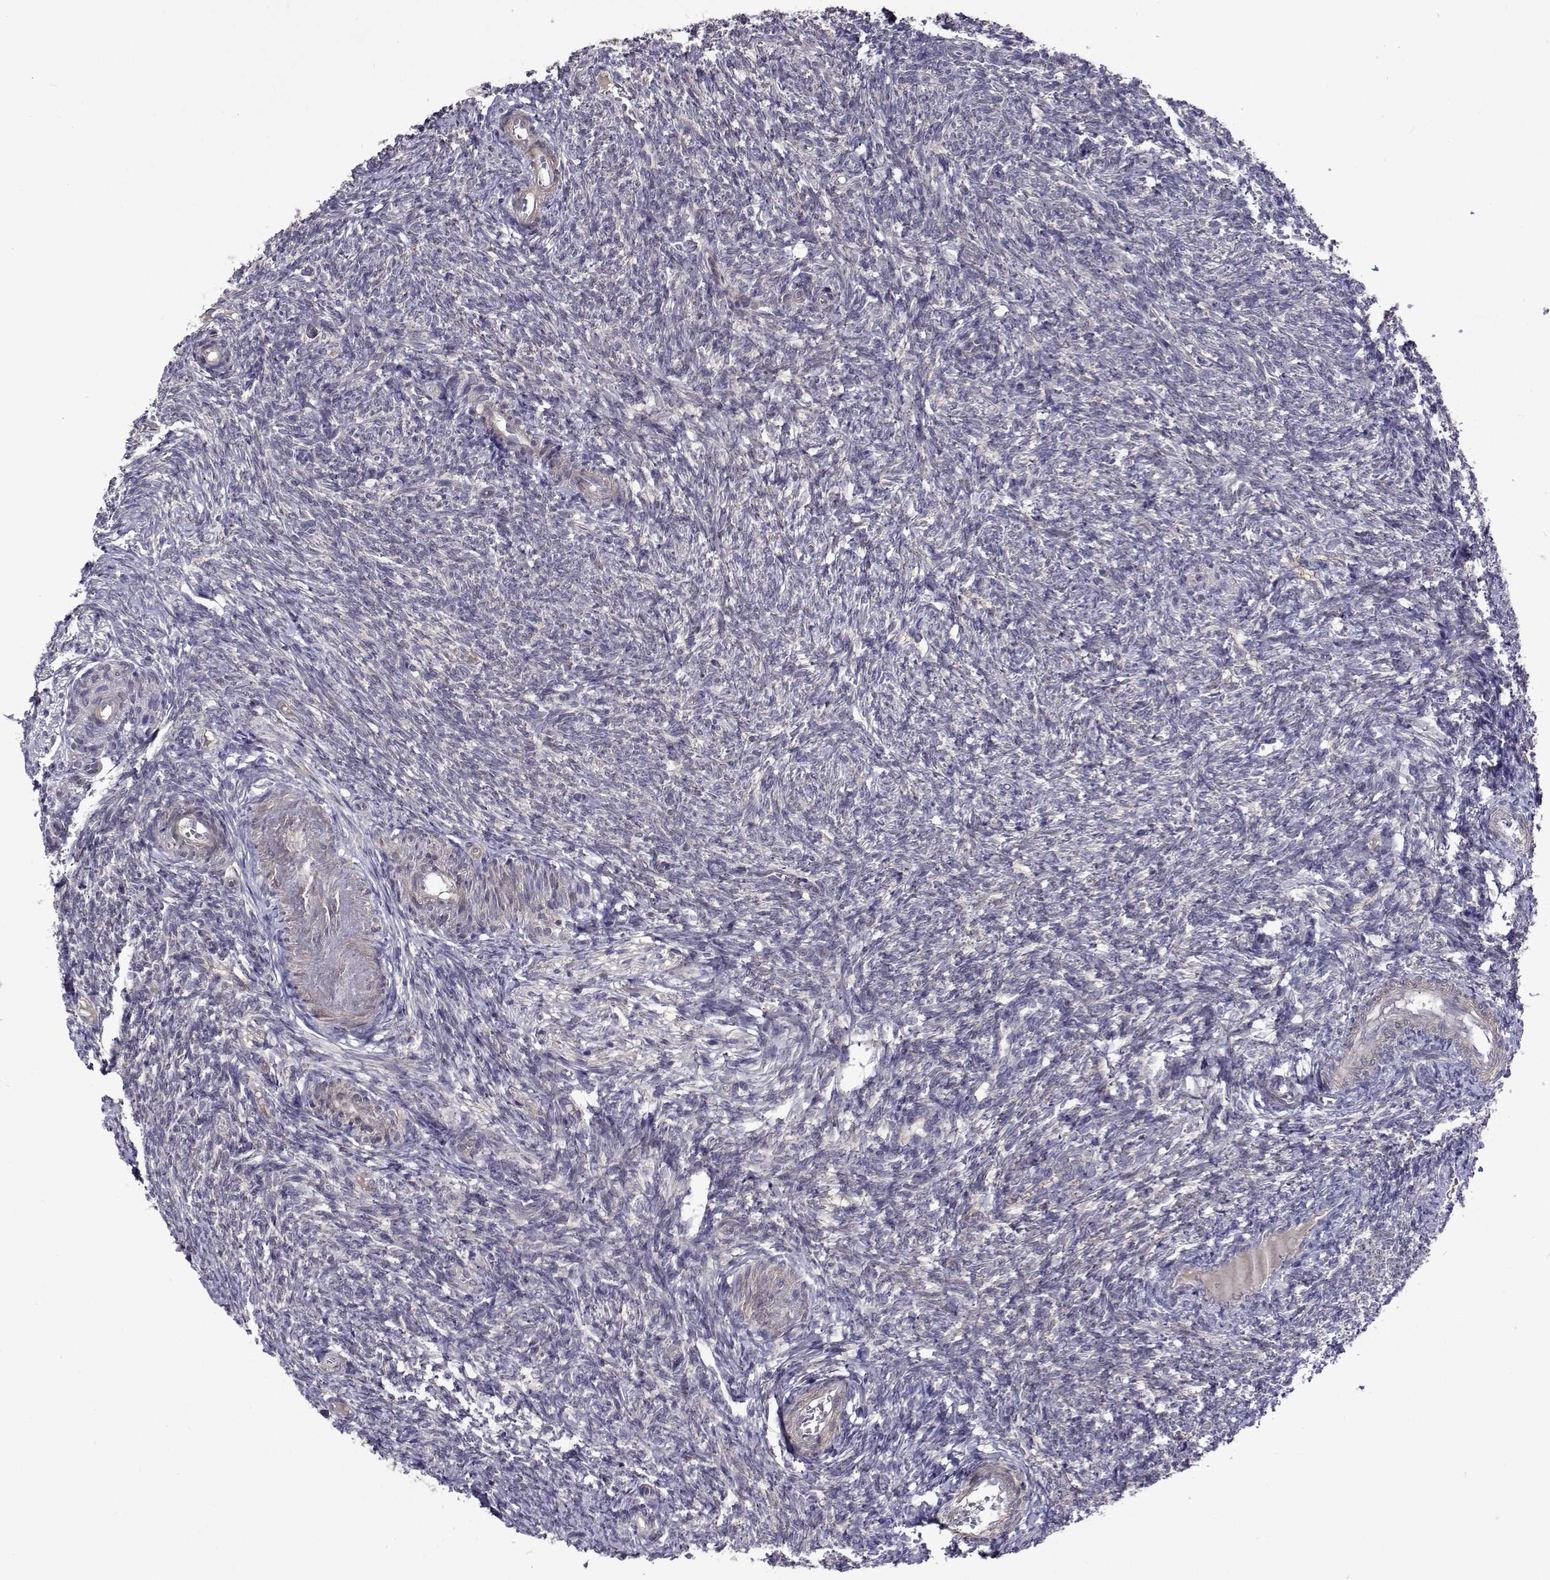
{"staining": {"intensity": "weak", "quantity": ">75%", "location": "cytoplasmic/membranous"}, "tissue": "ovary", "cell_type": "Follicle cells", "image_type": "normal", "snomed": [{"axis": "morphology", "description": "Normal tissue, NOS"}, {"axis": "topography", "description": "Ovary"}], "caption": "Immunohistochemical staining of normal ovary reveals weak cytoplasmic/membranous protein expression in about >75% of follicle cells.", "gene": "TARBP2", "patient": {"sex": "female", "age": 39}}